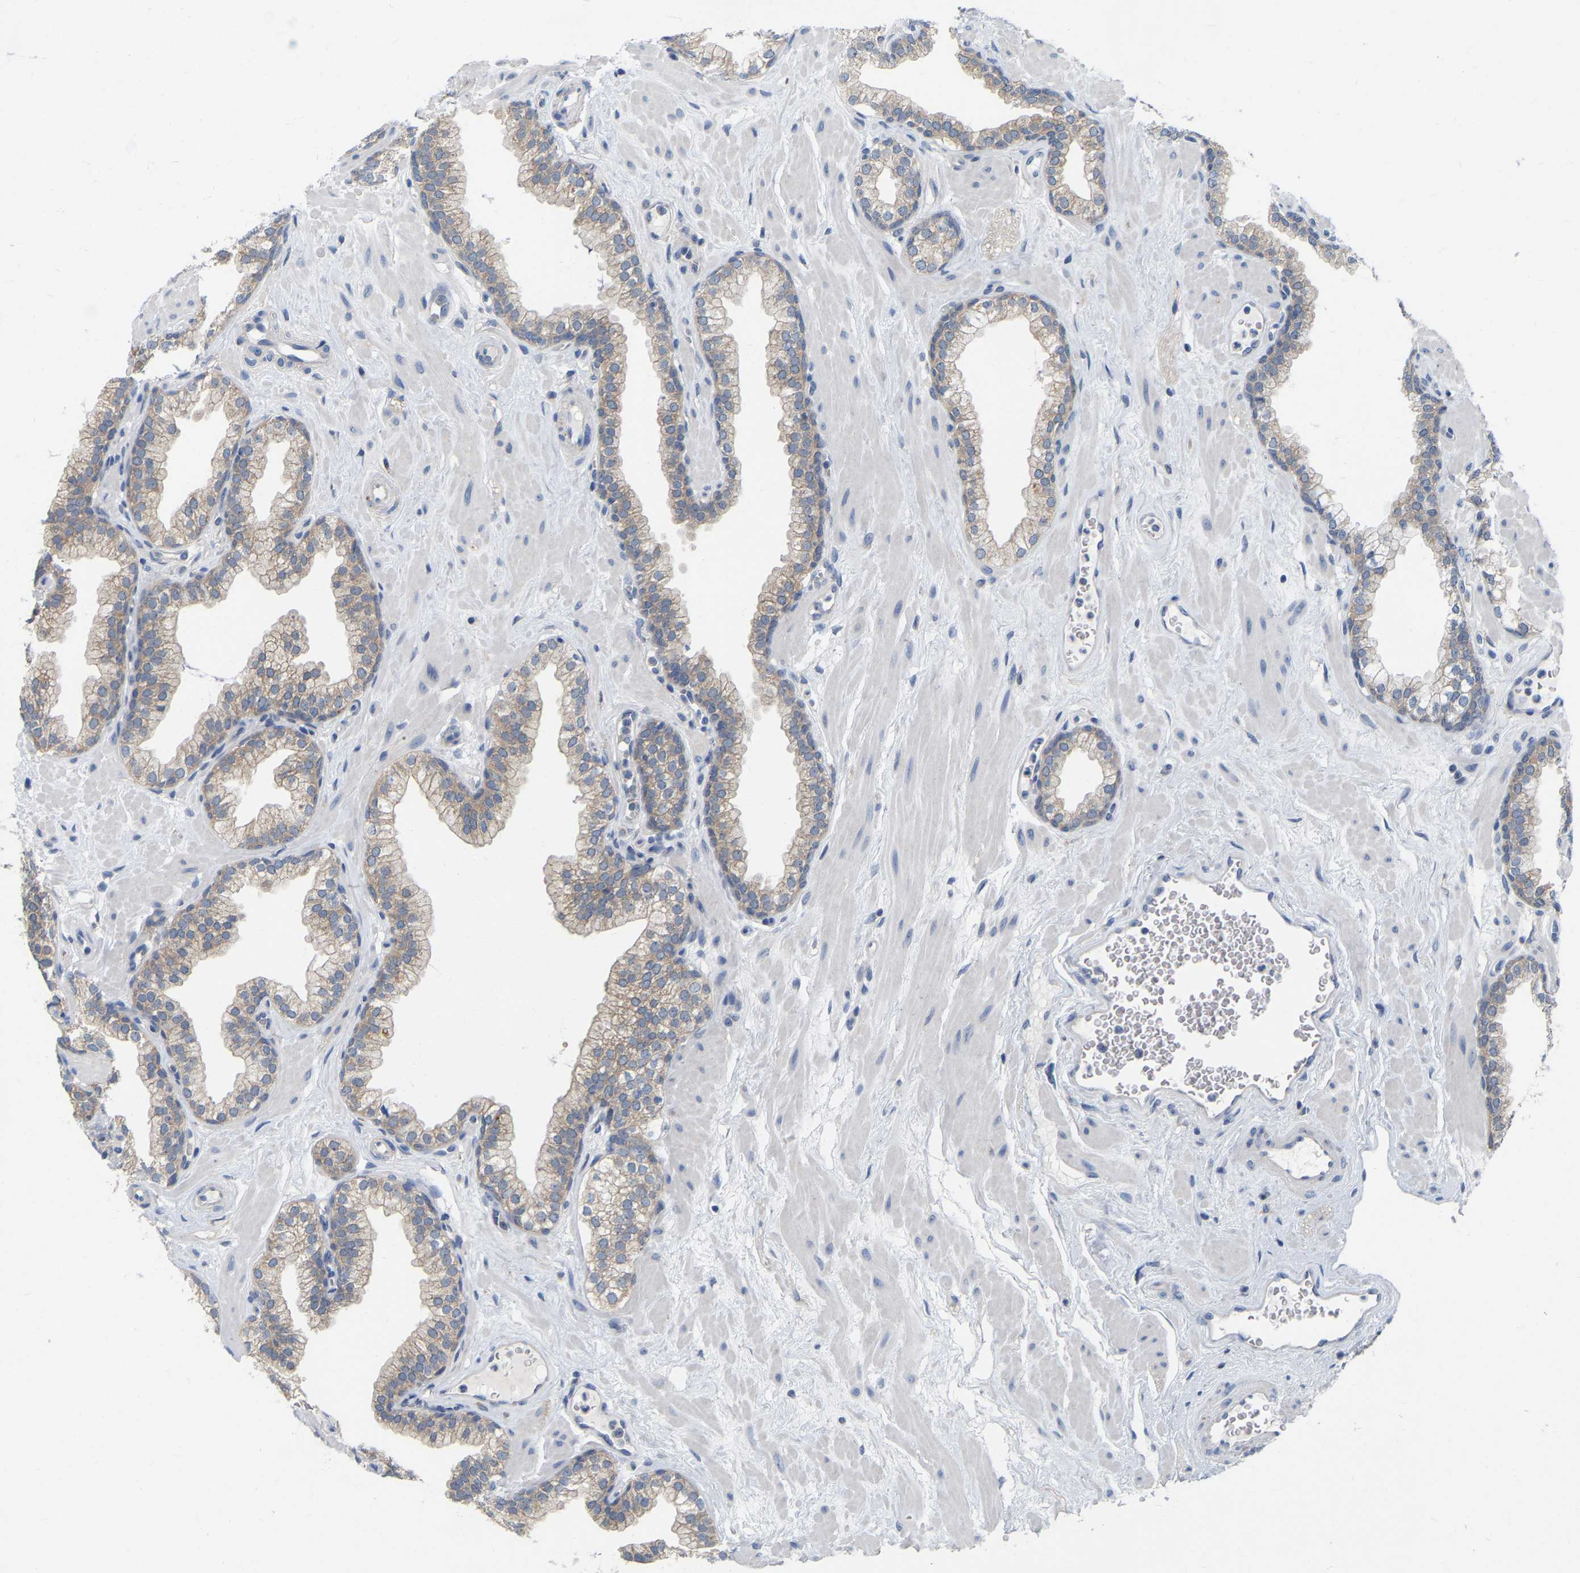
{"staining": {"intensity": "weak", "quantity": ">75%", "location": "cytoplasmic/membranous"}, "tissue": "prostate", "cell_type": "Glandular cells", "image_type": "normal", "snomed": [{"axis": "morphology", "description": "Normal tissue, NOS"}, {"axis": "morphology", "description": "Urothelial carcinoma, Low grade"}, {"axis": "topography", "description": "Urinary bladder"}, {"axis": "topography", "description": "Prostate"}], "caption": "Immunohistochemistry photomicrograph of benign prostate: prostate stained using IHC shows low levels of weak protein expression localized specifically in the cytoplasmic/membranous of glandular cells, appearing as a cytoplasmic/membranous brown color.", "gene": "WIPI2", "patient": {"sex": "male", "age": 60}}